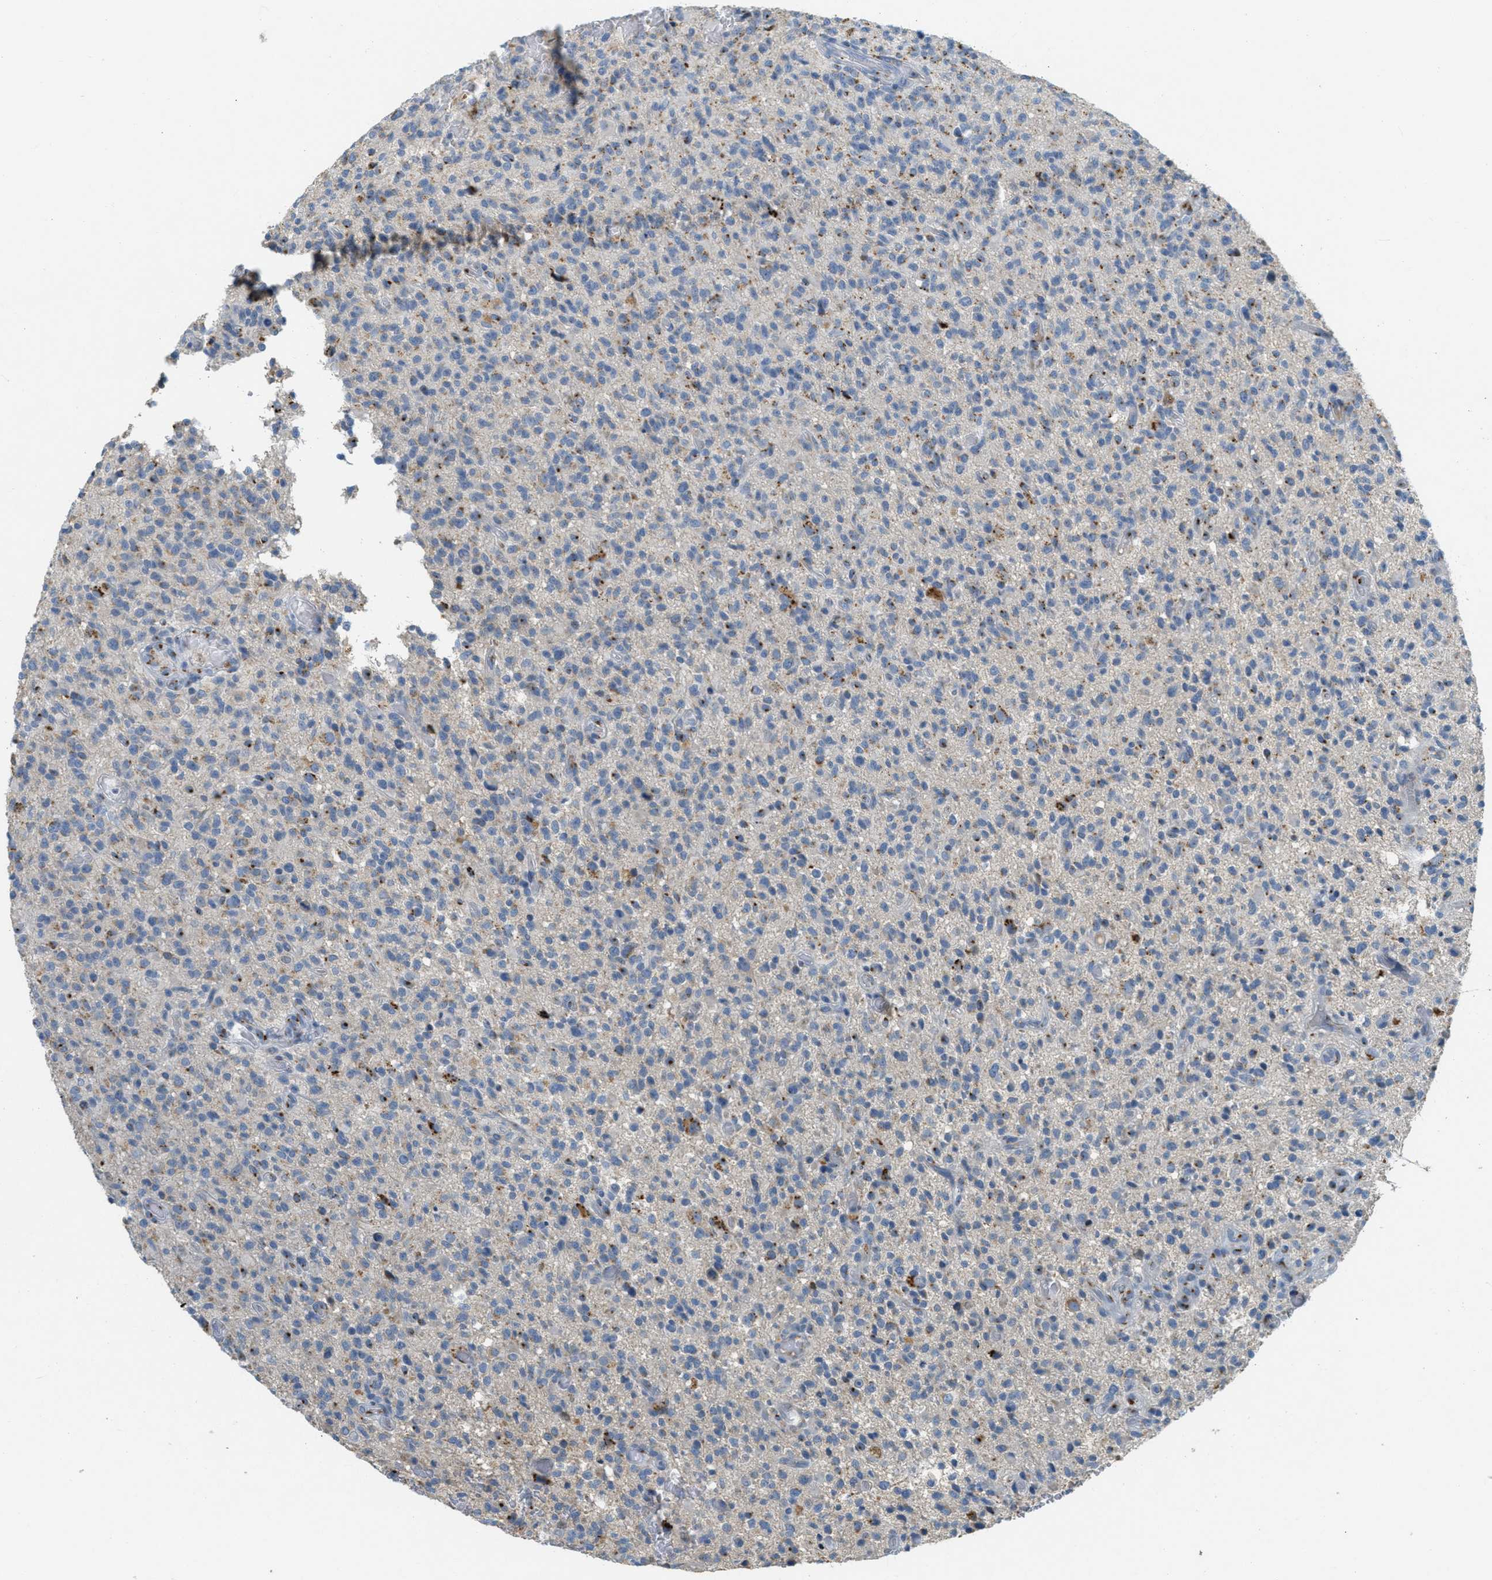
{"staining": {"intensity": "moderate", "quantity": "<25%", "location": "cytoplasmic/membranous"}, "tissue": "glioma", "cell_type": "Tumor cells", "image_type": "cancer", "snomed": [{"axis": "morphology", "description": "Glioma, malignant, High grade"}, {"axis": "topography", "description": "Brain"}], "caption": "DAB (3,3'-diaminobenzidine) immunohistochemical staining of malignant glioma (high-grade) exhibits moderate cytoplasmic/membranous protein positivity in about <25% of tumor cells.", "gene": "ENTPD4", "patient": {"sex": "male", "age": 71}}